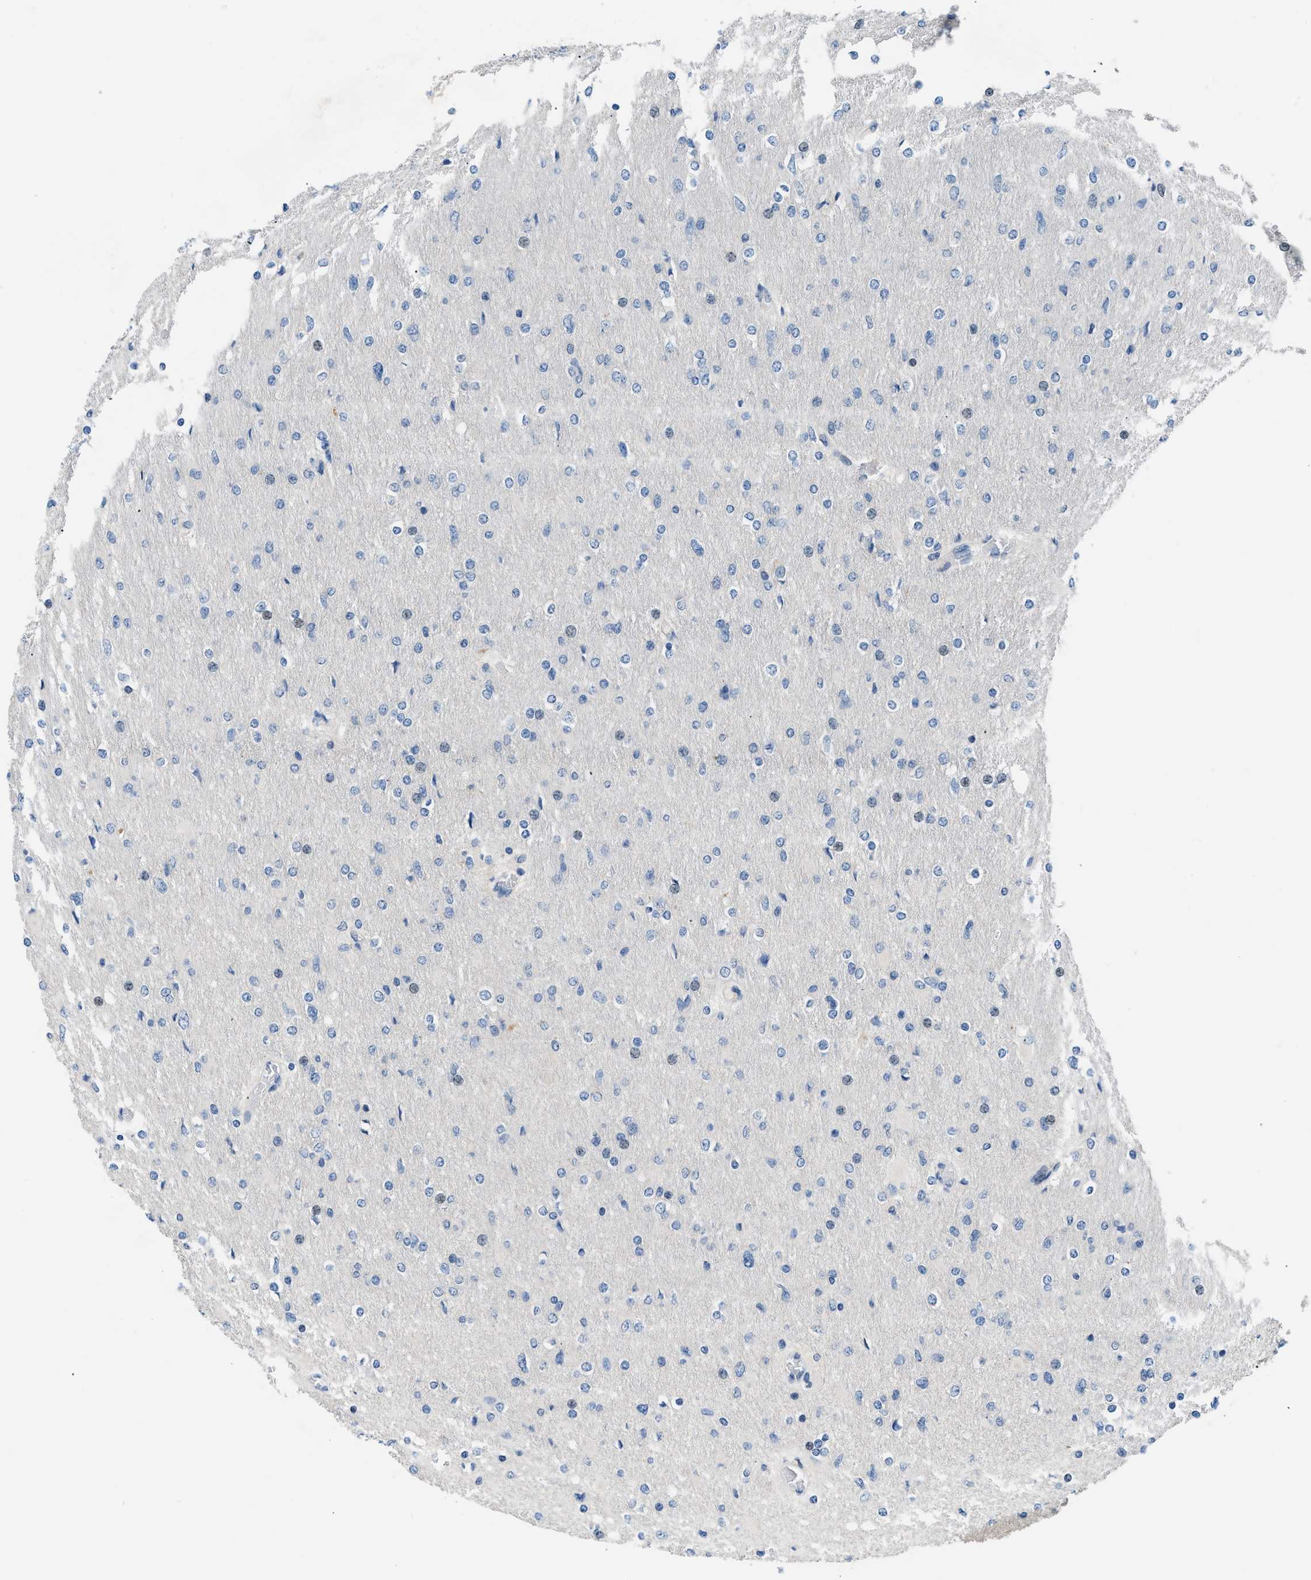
{"staining": {"intensity": "weak", "quantity": "<25%", "location": "nuclear"}, "tissue": "glioma", "cell_type": "Tumor cells", "image_type": "cancer", "snomed": [{"axis": "morphology", "description": "Glioma, malignant, High grade"}, {"axis": "topography", "description": "Cerebral cortex"}], "caption": "IHC photomicrograph of neoplastic tissue: human glioma stained with DAB (3,3'-diaminobenzidine) shows no significant protein expression in tumor cells.", "gene": "FDCSP", "patient": {"sex": "female", "age": 36}}